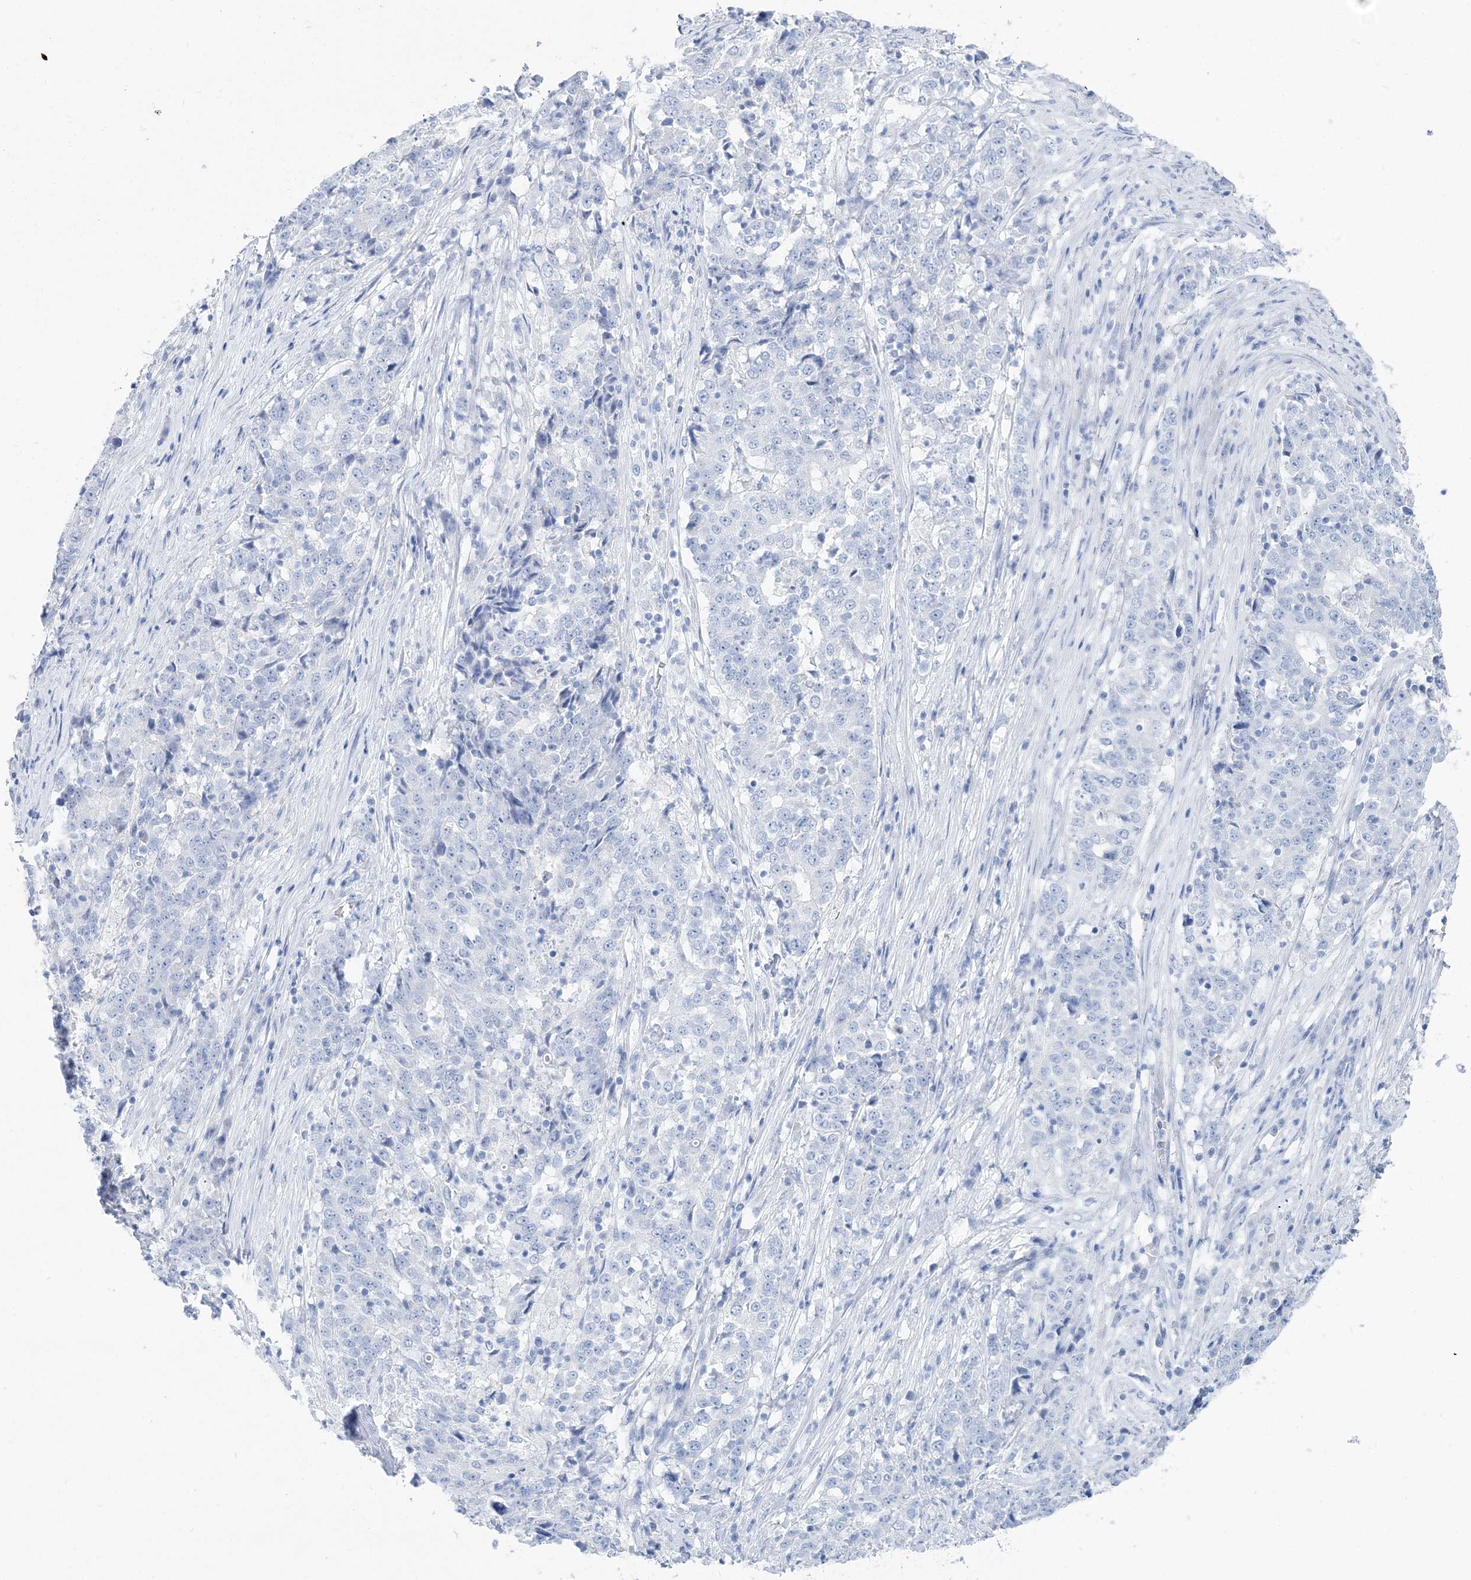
{"staining": {"intensity": "negative", "quantity": "none", "location": "none"}, "tissue": "stomach cancer", "cell_type": "Tumor cells", "image_type": "cancer", "snomed": [{"axis": "morphology", "description": "Adenocarcinoma, NOS"}, {"axis": "topography", "description": "Stomach"}], "caption": "The IHC micrograph has no significant expression in tumor cells of stomach cancer (adenocarcinoma) tissue. (Stains: DAB IHC with hematoxylin counter stain, Microscopy: brightfield microscopy at high magnification).", "gene": "TSPYL6", "patient": {"sex": "male", "age": 59}}